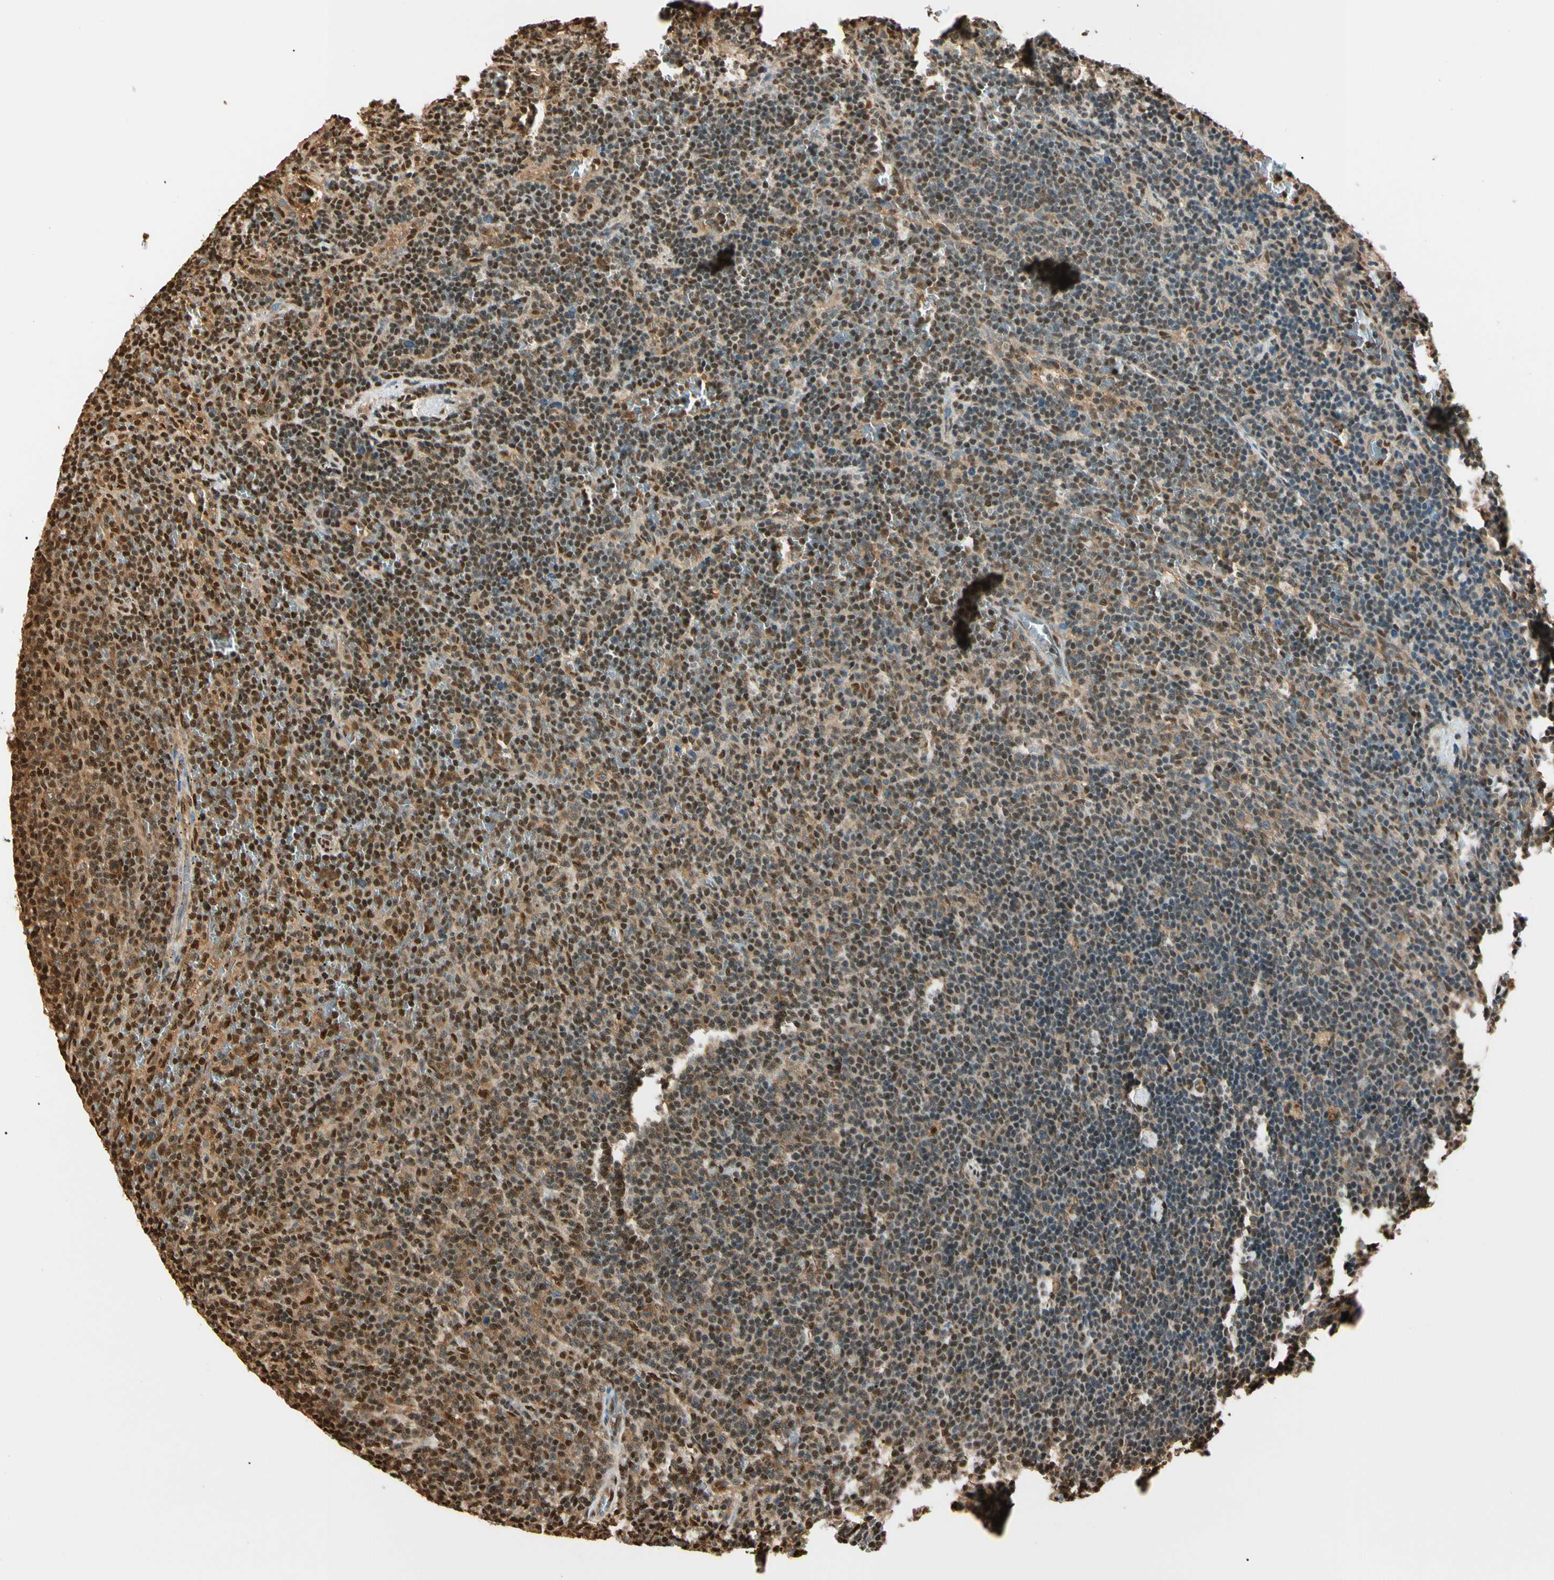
{"staining": {"intensity": "moderate", "quantity": ">75%", "location": "cytoplasmic/membranous,nuclear"}, "tissue": "lymphoma", "cell_type": "Tumor cells", "image_type": "cancer", "snomed": [{"axis": "morphology", "description": "Malignant lymphoma, non-Hodgkin's type, Low grade"}, {"axis": "topography", "description": "Spleen"}], "caption": "Immunohistochemistry (IHC) (DAB) staining of human lymphoma displays moderate cytoplasmic/membranous and nuclear protein positivity in about >75% of tumor cells.", "gene": "PNCK", "patient": {"sex": "female", "age": 50}}